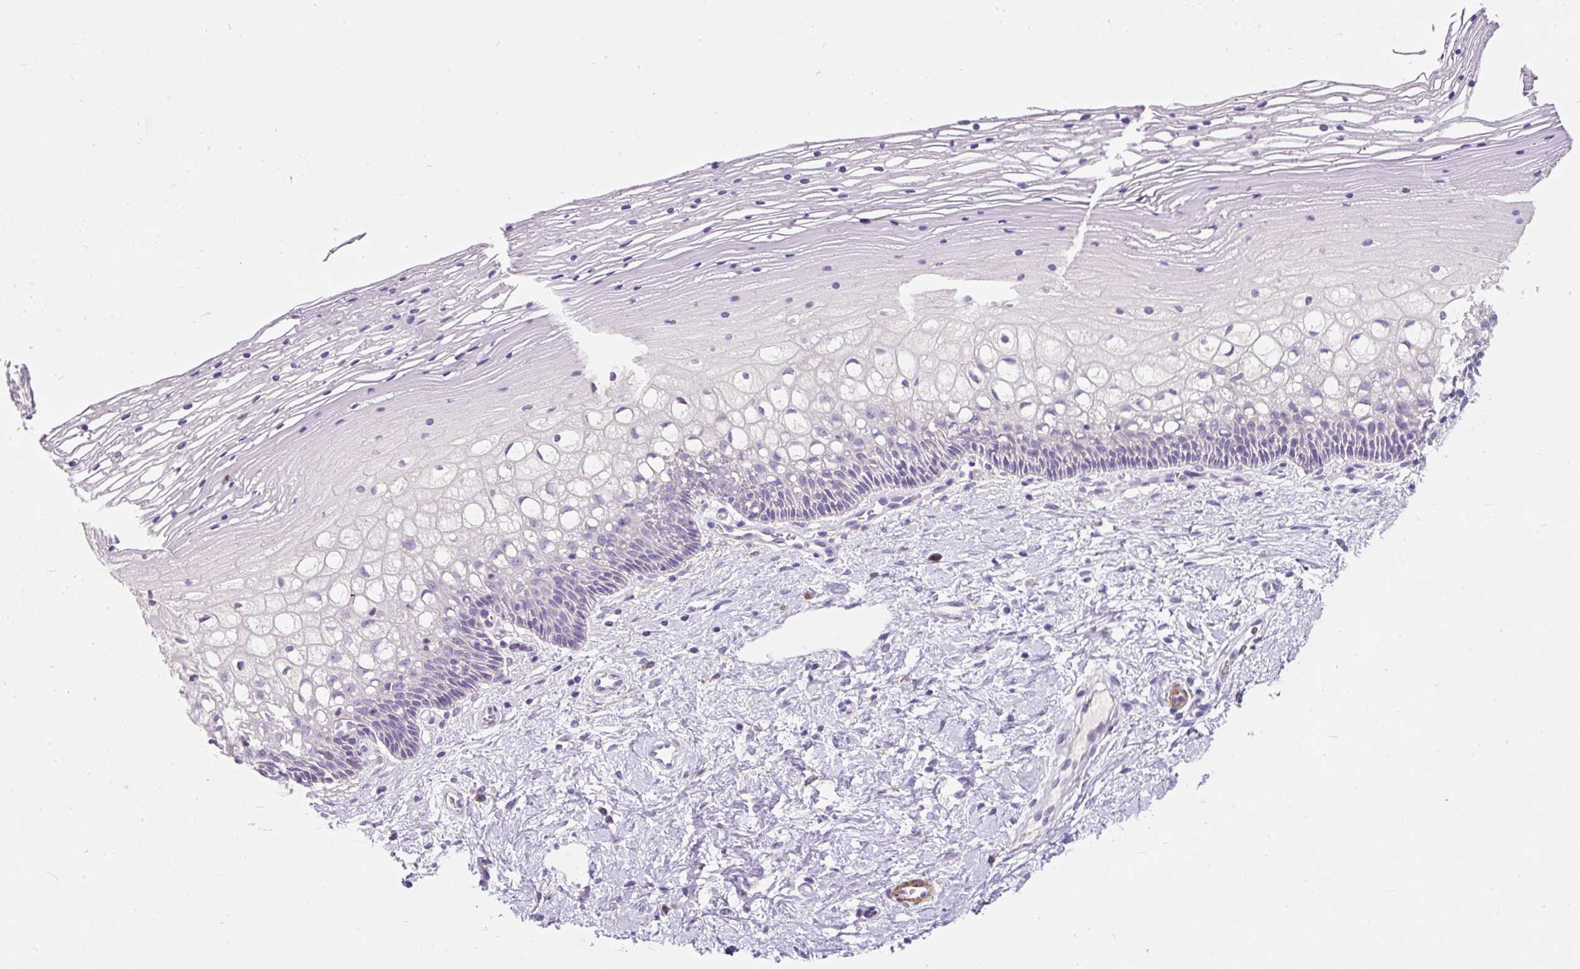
{"staining": {"intensity": "moderate", "quantity": "<25%", "location": "cytoplasmic/membranous"}, "tissue": "cervix", "cell_type": "Glandular cells", "image_type": "normal", "snomed": [{"axis": "morphology", "description": "Normal tissue, NOS"}, {"axis": "topography", "description": "Cervix"}], "caption": "Immunohistochemistry (IHC) of unremarkable human cervix reveals low levels of moderate cytoplasmic/membranous staining in approximately <25% of glandular cells.", "gene": "SUSD5", "patient": {"sex": "female", "age": 36}}